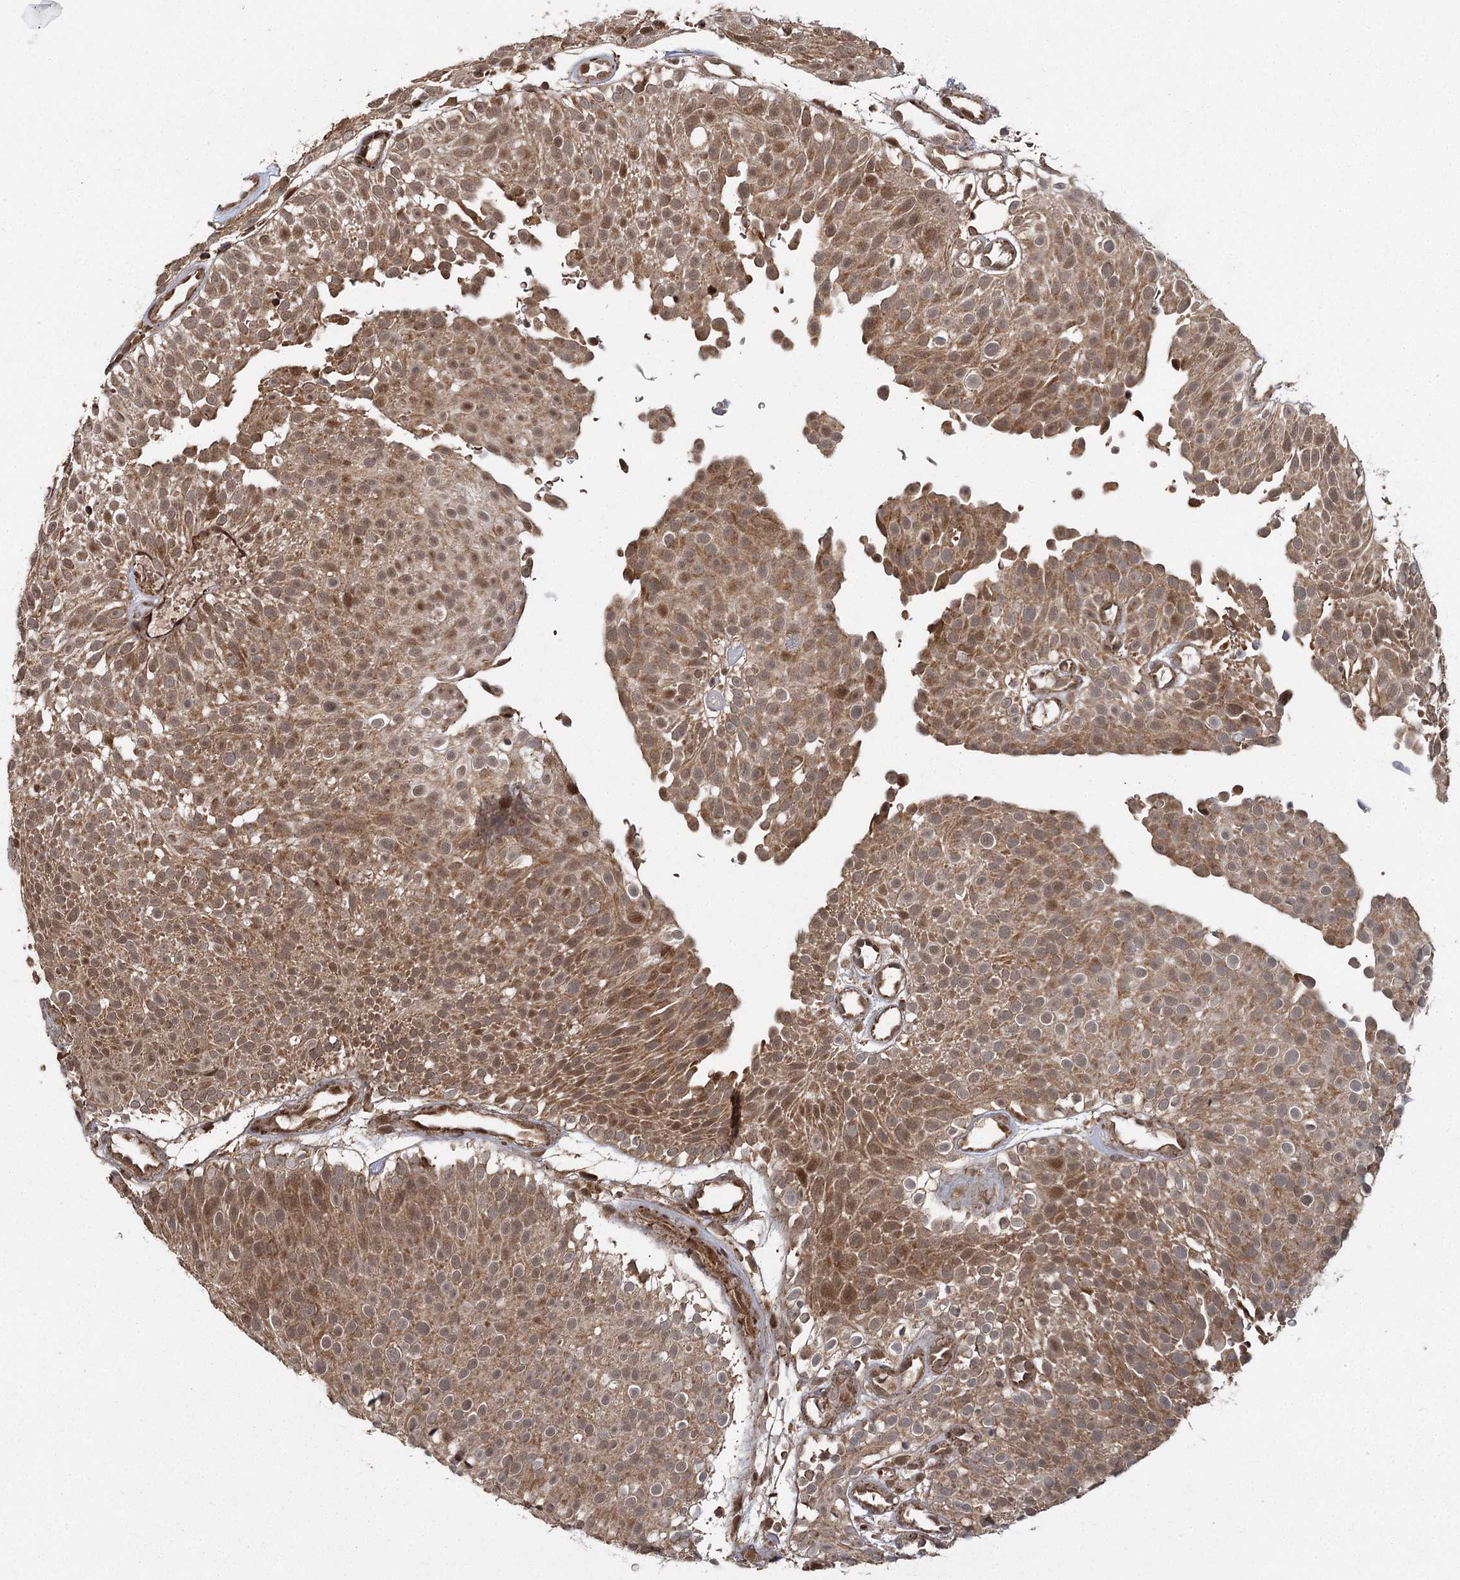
{"staining": {"intensity": "moderate", "quantity": ">75%", "location": "cytoplasmic/membranous,nuclear"}, "tissue": "urothelial cancer", "cell_type": "Tumor cells", "image_type": "cancer", "snomed": [{"axis": "morphology", "description": "Urothelial carcinoma, Low grade"}, {"axis": "topography", "description": "Urinary bladder"}], "caption": "A photomicrograph of human urothelial cancer stained for a protein demonstrates moderate cytoplasmic/membranous and nuclear brown staining in tumor cells. The protein is shown in brown color, while the nuclei are stained blue.", "gene": "MICU1", "patient": {"sex": "male", "age": 78}}